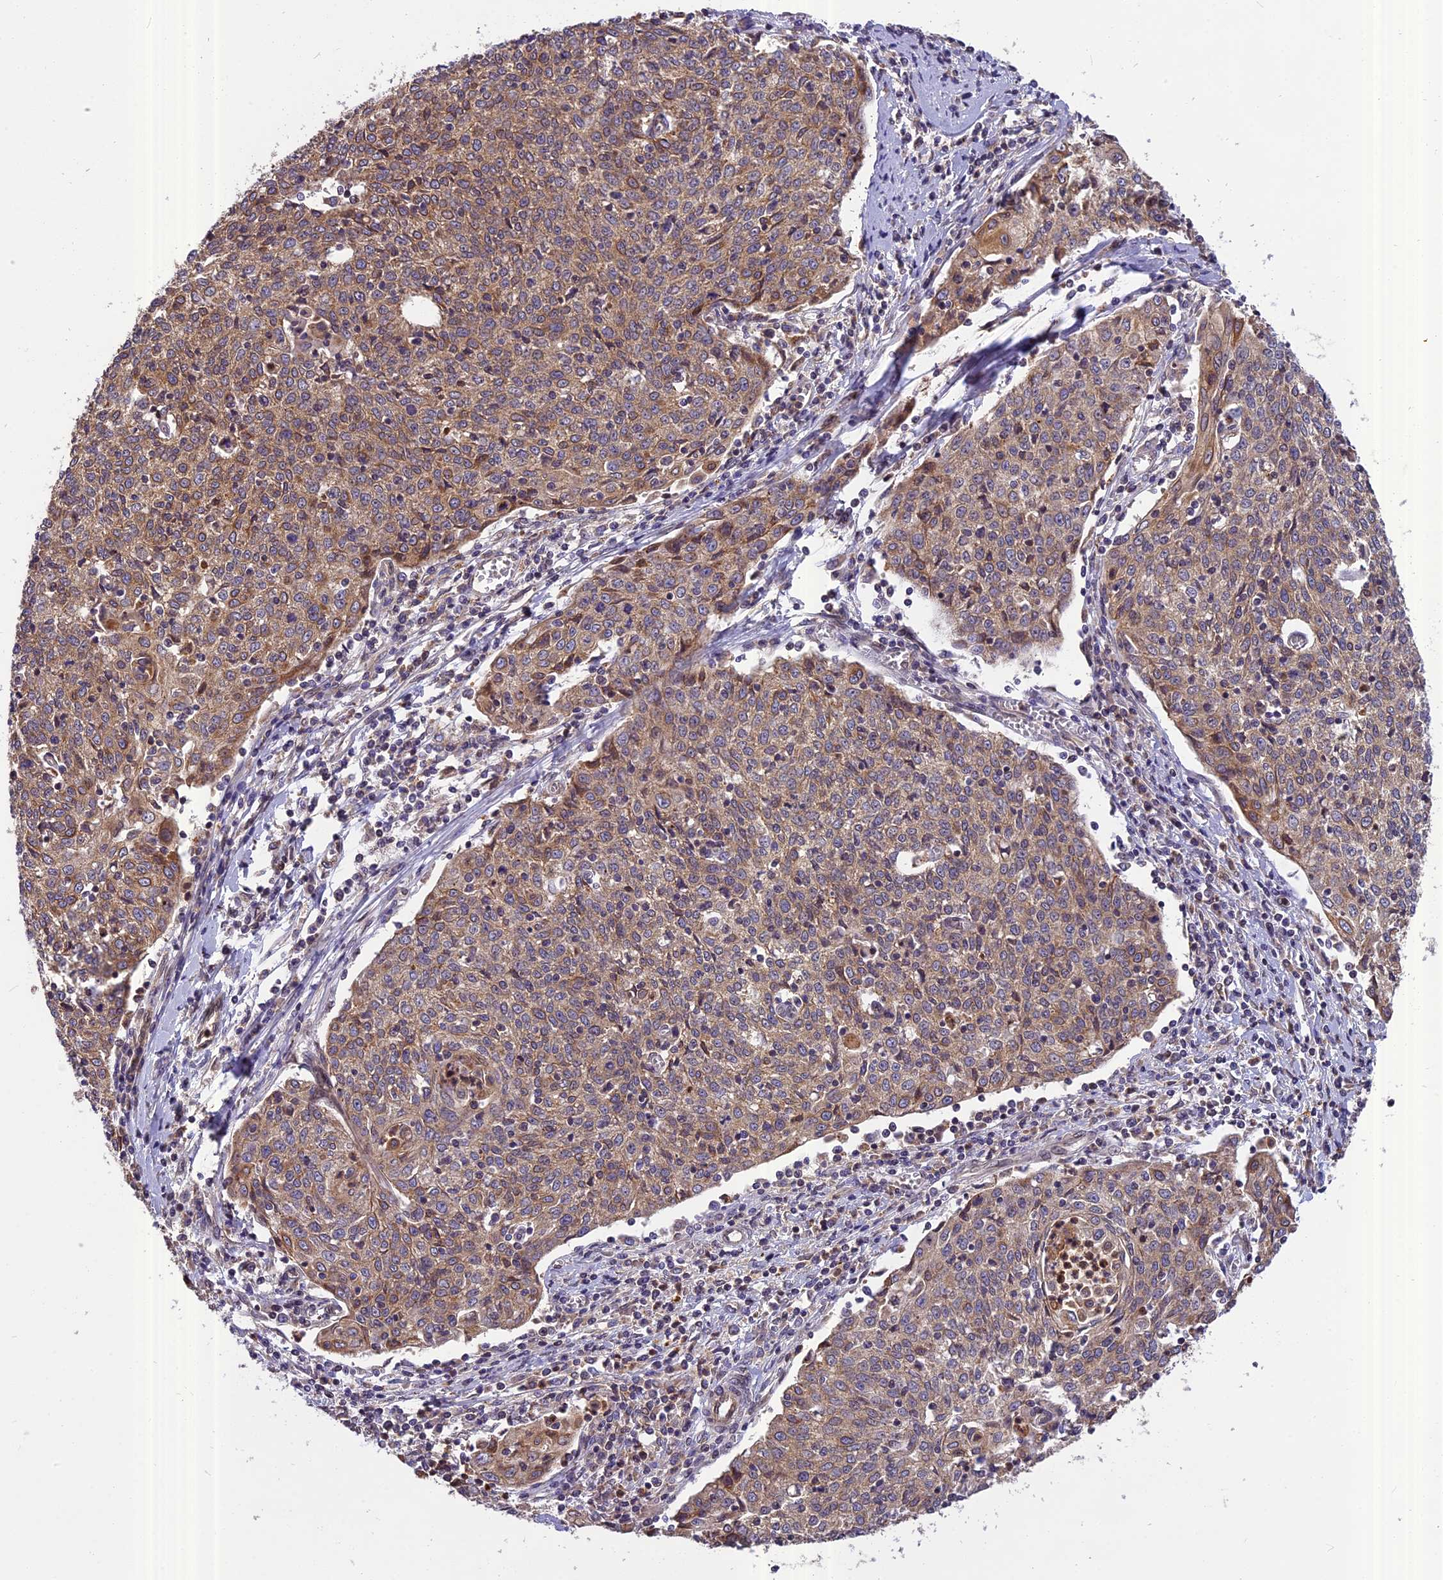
{"staining": {"intensity": "moderate", "quantity": ">75%", "location": "cytoplasmic/membranous"}, "tissue": "cervical cancer", "cell_type": "Tumor cells", "image_type": "cancer", "snomed": [{"axis": "morphology", "description": "Squamous cell carcinoma, NOS"}, {"axis": "topography", "description": "Cervix"}], "caption": "This histopathology image exhibits immunohistochemistry staining of human cervical cancer, with medium moderate cytoplasmic/membranous positivity in approximately >75% of tumor cells.", "gene": "CHMP2A", "patient": {"sex": "female", "age": 48}}